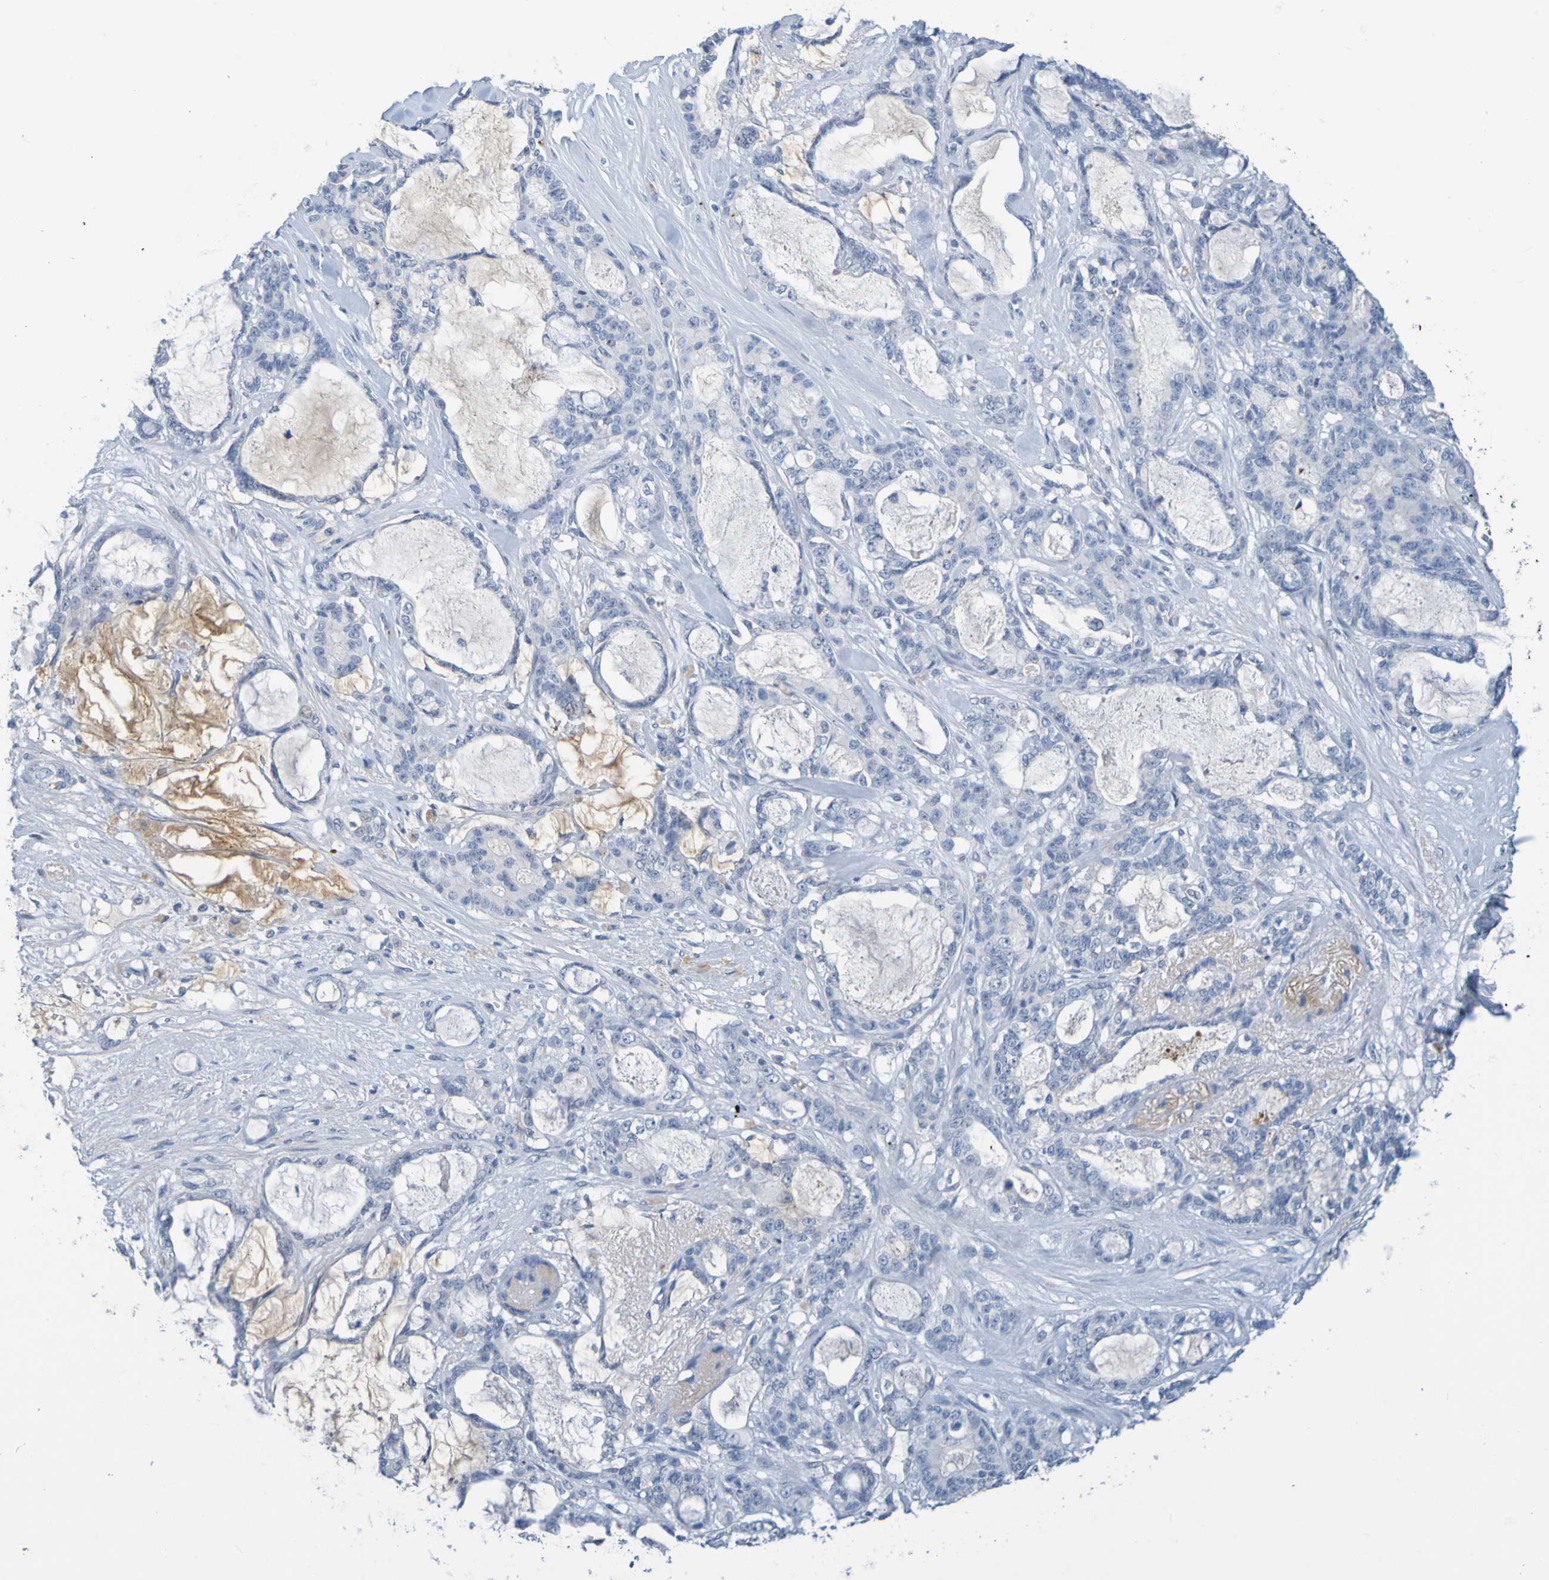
{"staining": {"intensity": "negative", "quantity": "none", "location": "none"}, "tissue": "pancreatic cancer", "cell_type": "Tumor cells", "image_type": "cancer", "snomed": [{"axis": "morphology", "description": "Adenocarcinoma, NOS"}, {"axis": "topography", "description": "Pancreas"}], "caption": "Immunohistochemical staining of human pancreatic cancer (adenocarcinoma) displays no significant staining in tumor cells.", "gene": "IL10", "patient": {"sex": "female", "age": 73}}